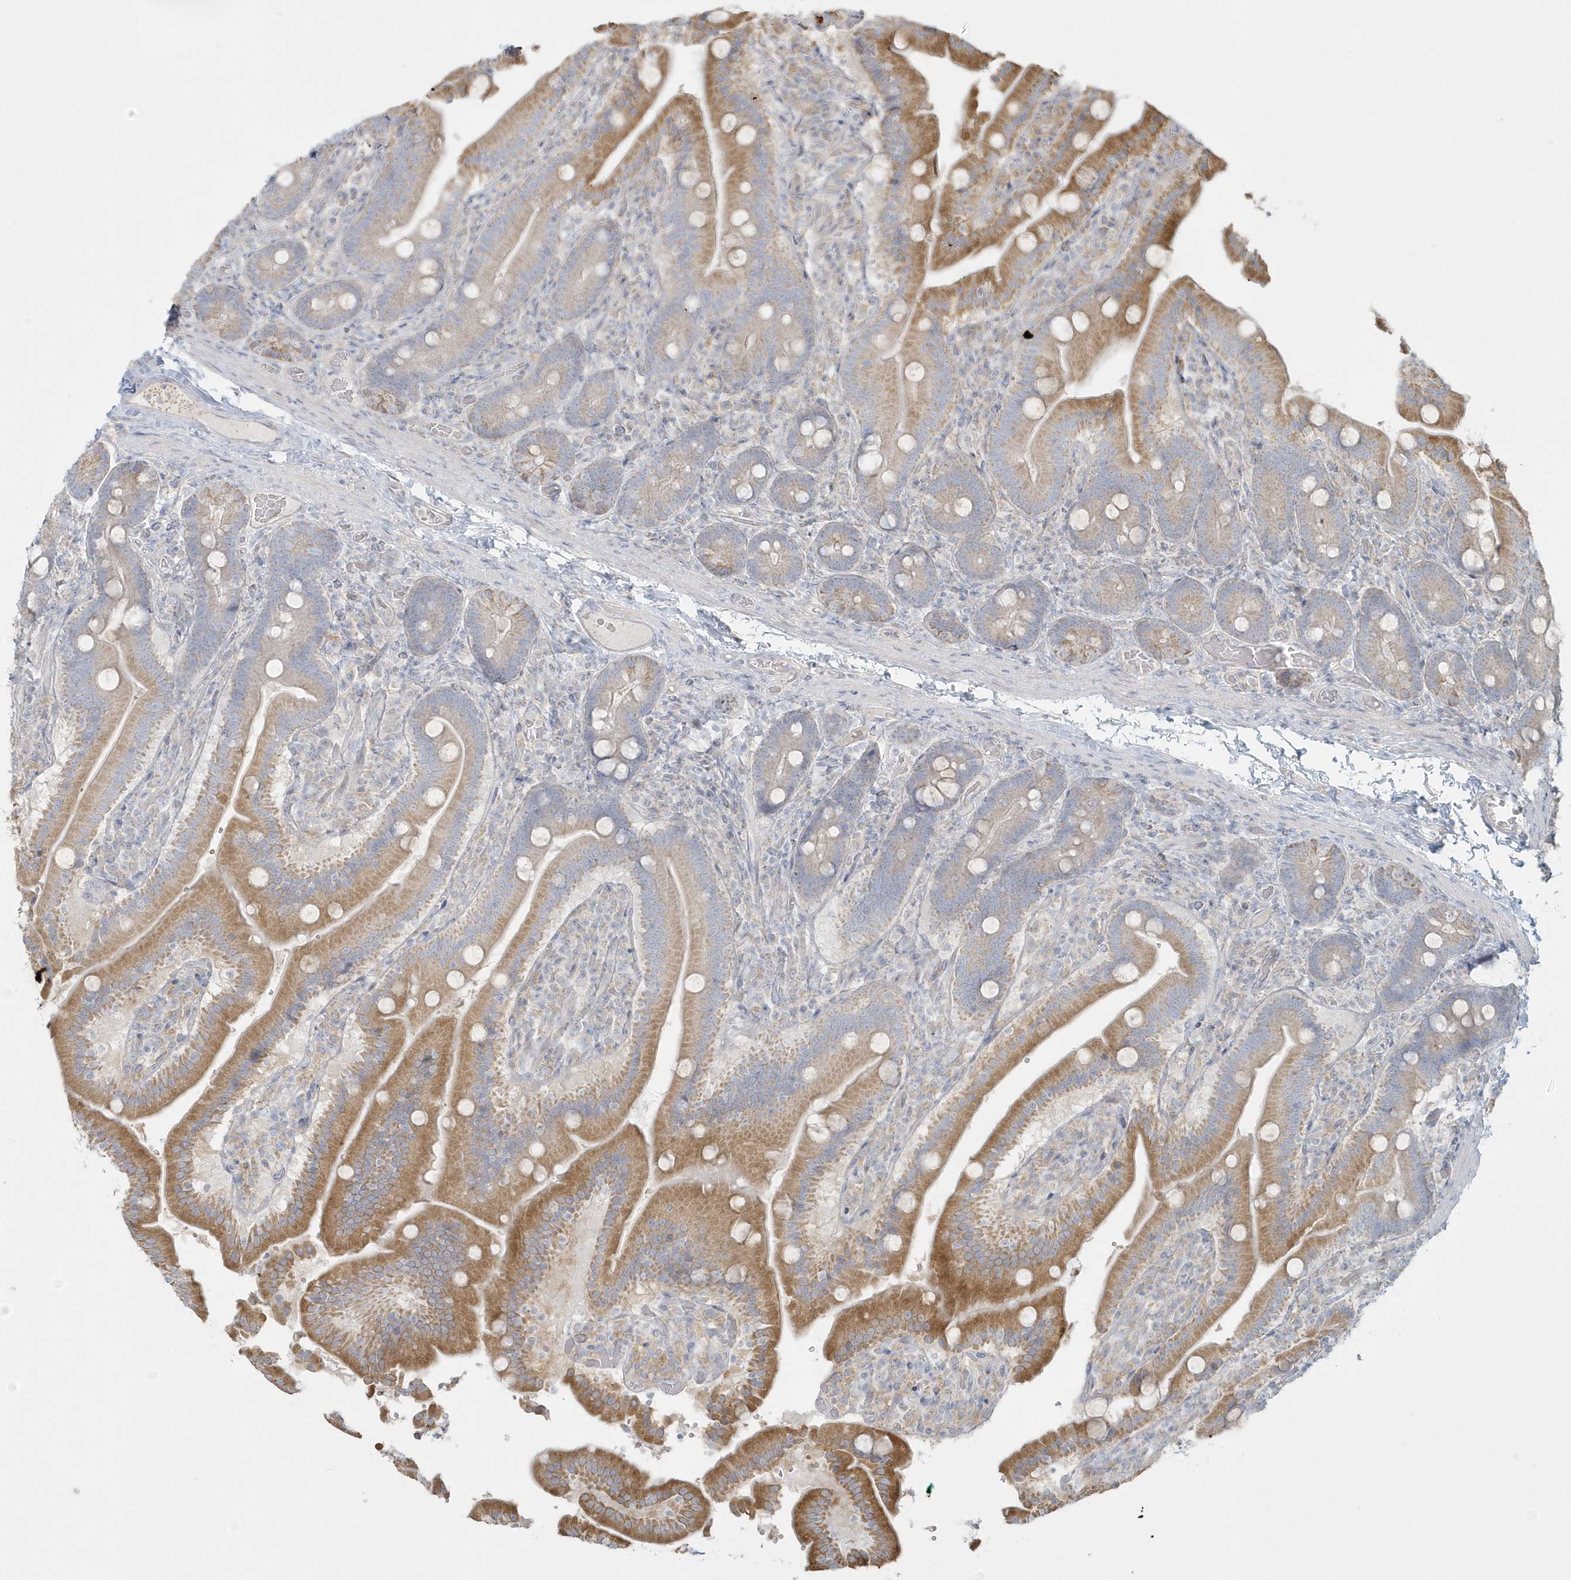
{"staining": {"intensity": "moderate", "quantity": "25%-75%", "location": "cytoplasmic/membranous"}, "tissue": "duodenum", "cell_type": "Glandular cells", "image_type": "normal", "snomed": [{"axis": "morphology", "description": "Normal tissue, NOS"}, {"axis": "topography", "description": "Duodenum"}], "caption": "IHC of benign duodenum demonstrates medium levels of moderate cytoplasmic/membranous staining in about 25%-75% of glandular cells.", "gene": "BLTP3A", "patient": {"sex": "female", "age": 62}}